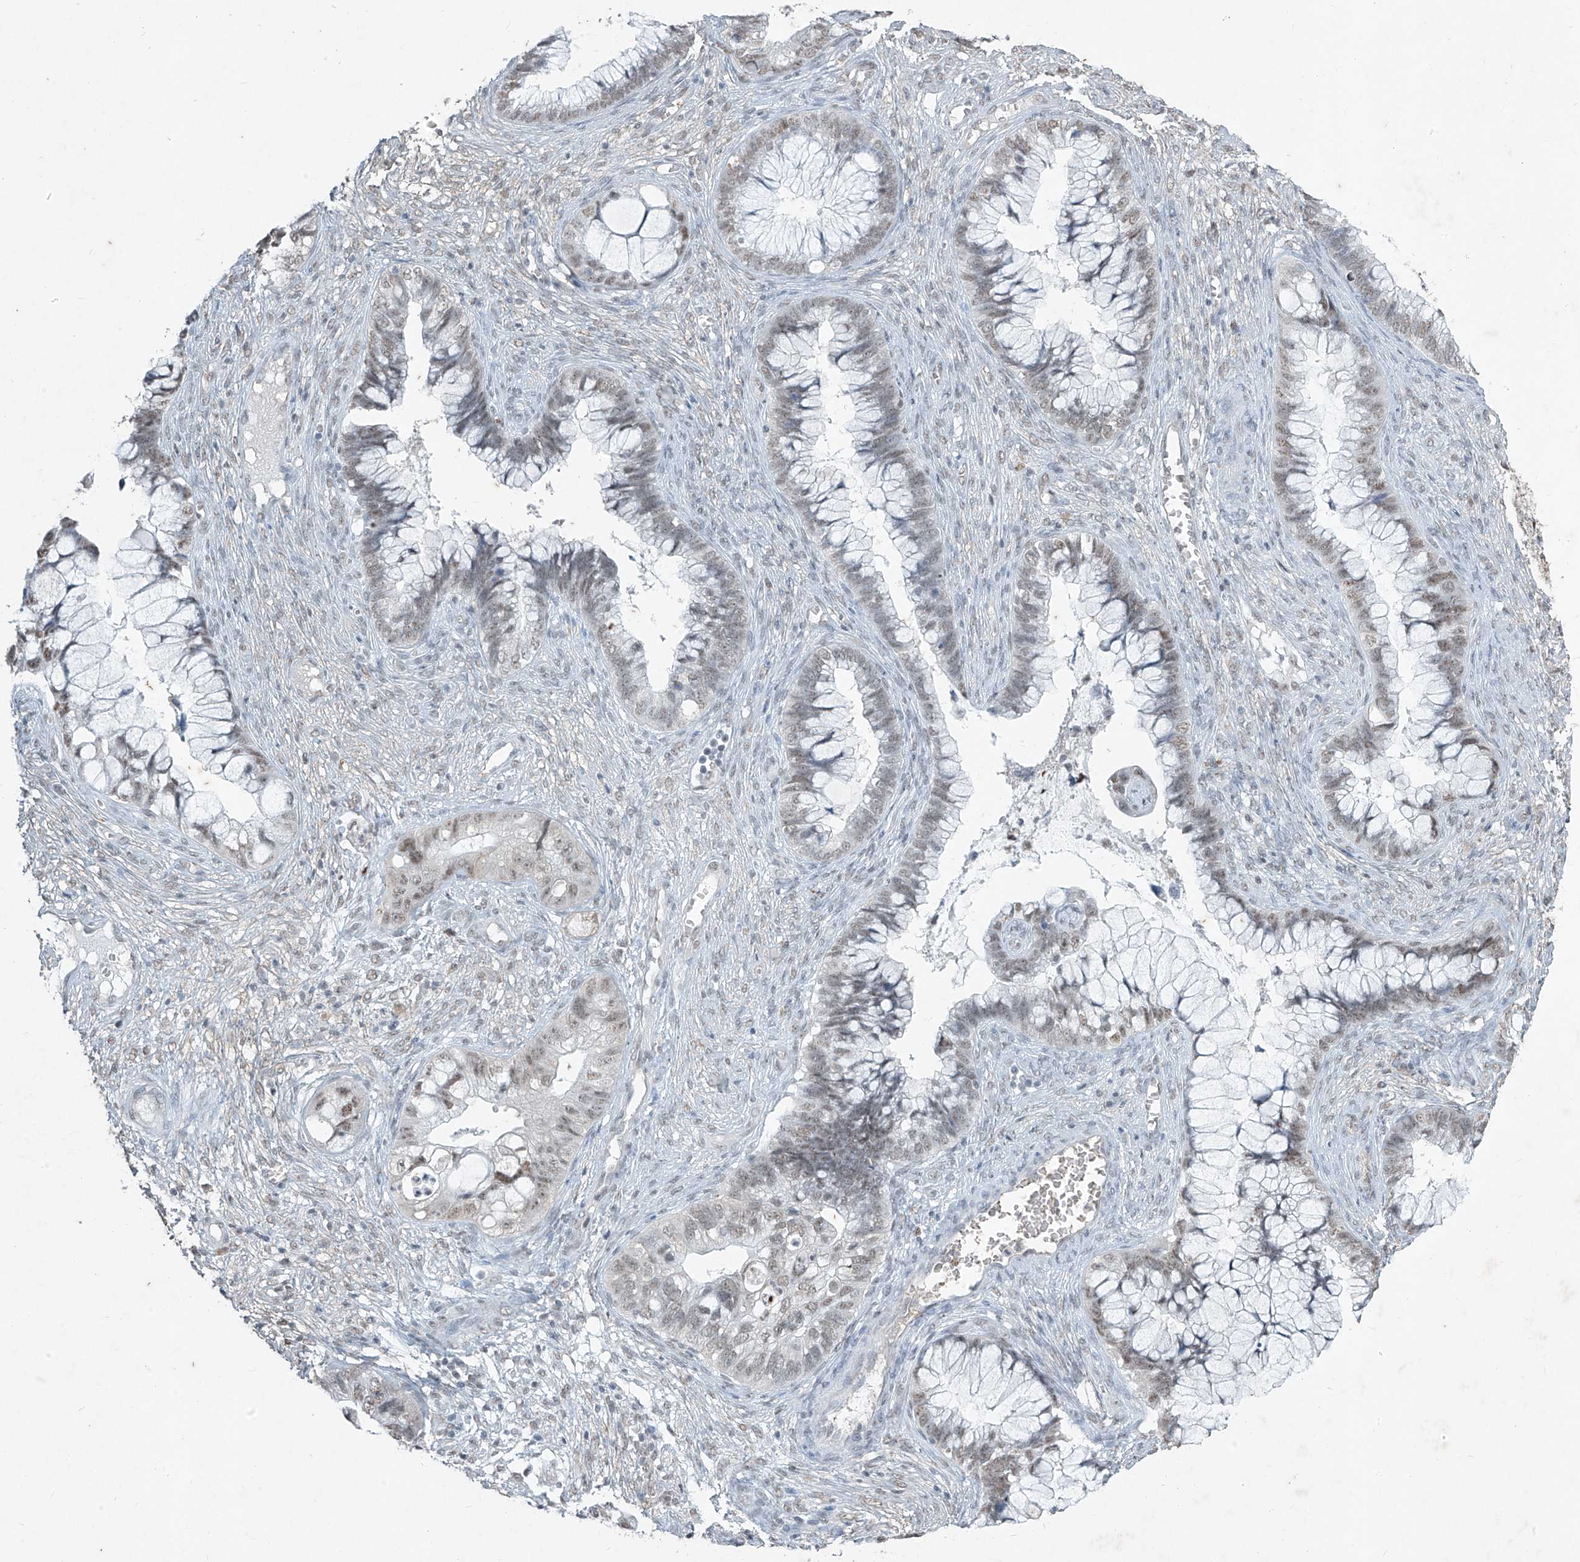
{"staining": {"intensity": "weak", "quantity": "25%-75%", "location": "nuclear"}, "tissue": "cervical cancer", "cell_type": "Tumor cells", "image_type": "cancer", "snomed": [{"axis": "morphology", "description": "Adenocarcinoma, NOS"}, {"axis": "topography", "description": "Cervix"}], "caption": "Approximately 25%-75% of tumor cells in human cervical cancer show weak nuclear protein positivity as visualized by brown immunohistochemical staining.", "gene": "TFEC", "patient": {"sex": "female", "age": 44}}